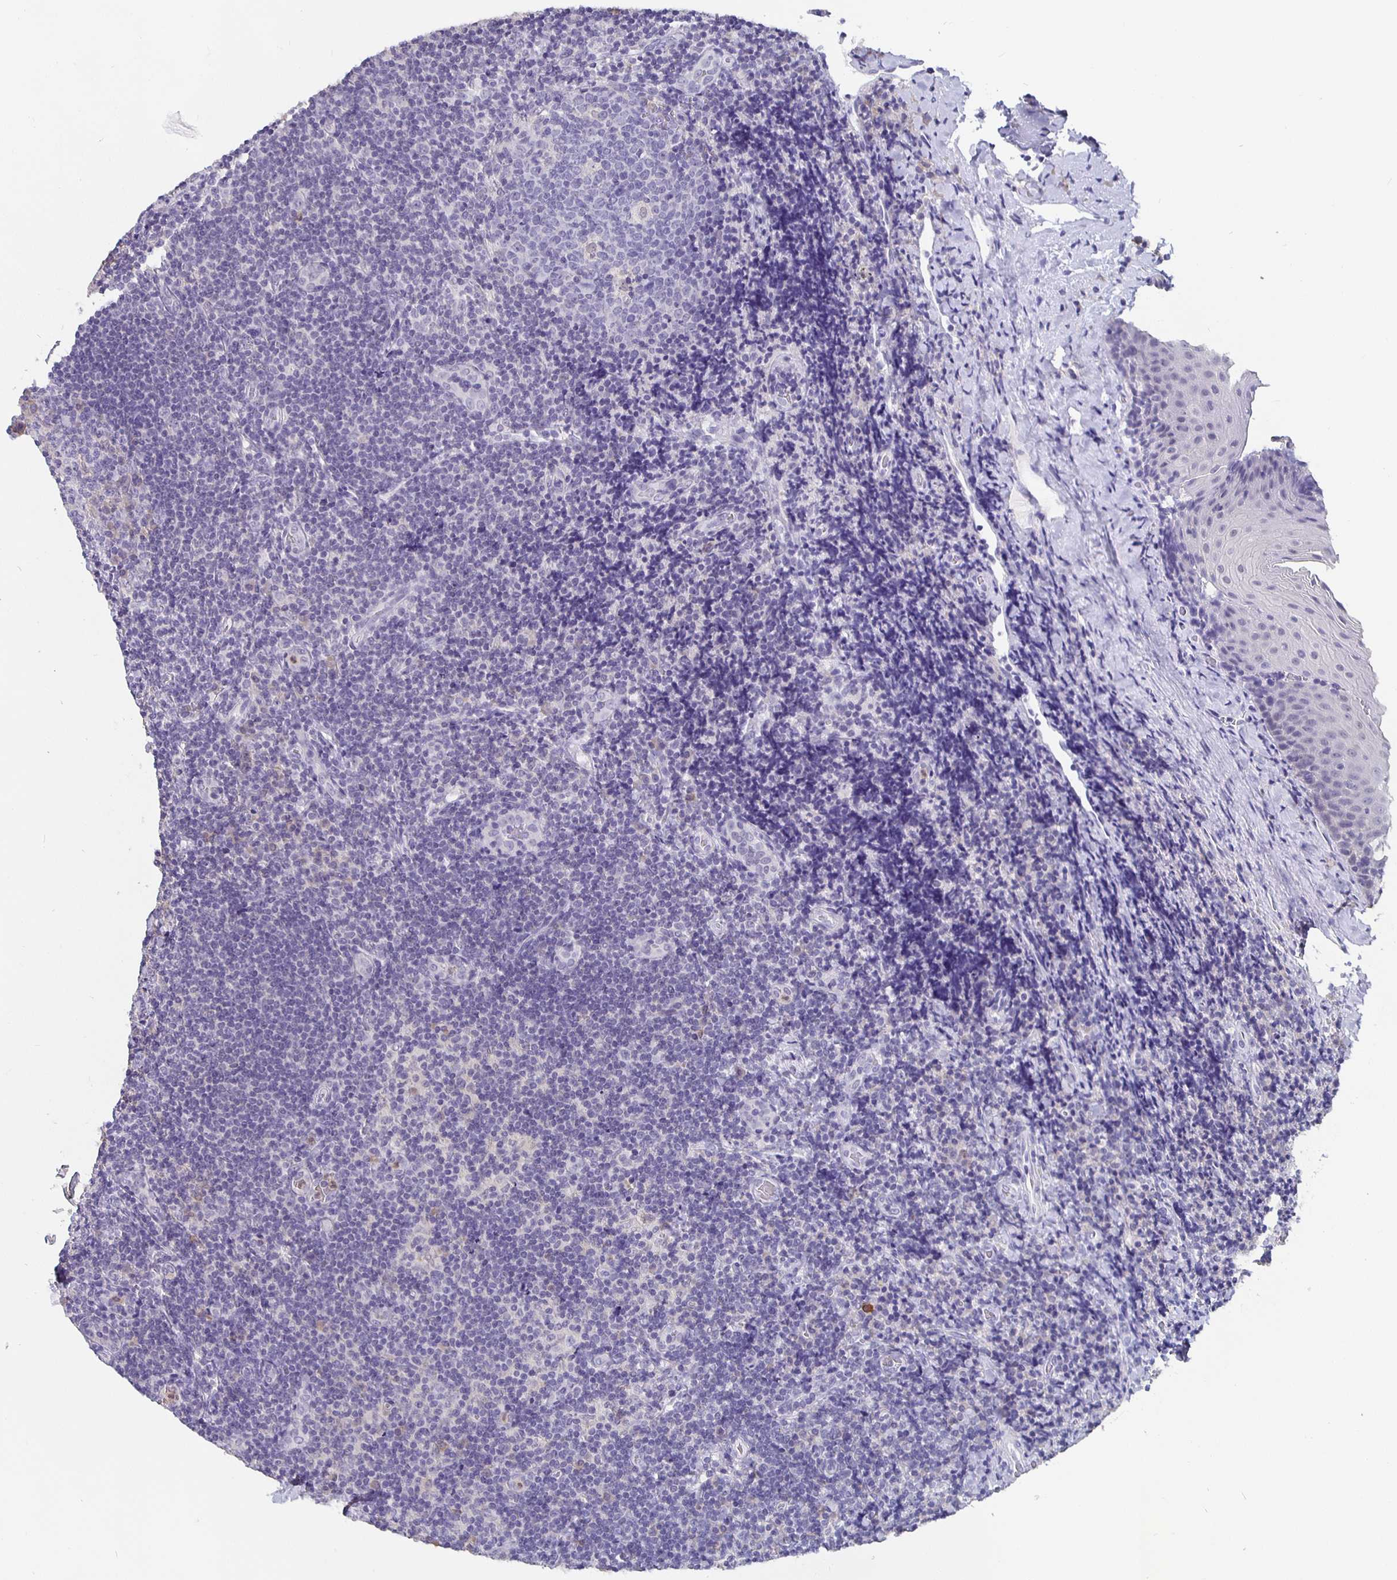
{"staining": {"intensity": "negative", "quantity": "none", "location": "none"}, "tissue": "tonsil", "cell_type": "Germinal center cells", "image_type": "normal", "snomed": [{"axis": "morphology", "description": "Normal tissue, NOS"}, {"axis": "topography", "description": "Tonsil"}], "caption": "This is an immunohistochemistry (IHC) micrograph of normal tonsil. There is no staining in germinal center cells.", "gene": "GPX4", "patient": {"sex": "male", "age": 17}}